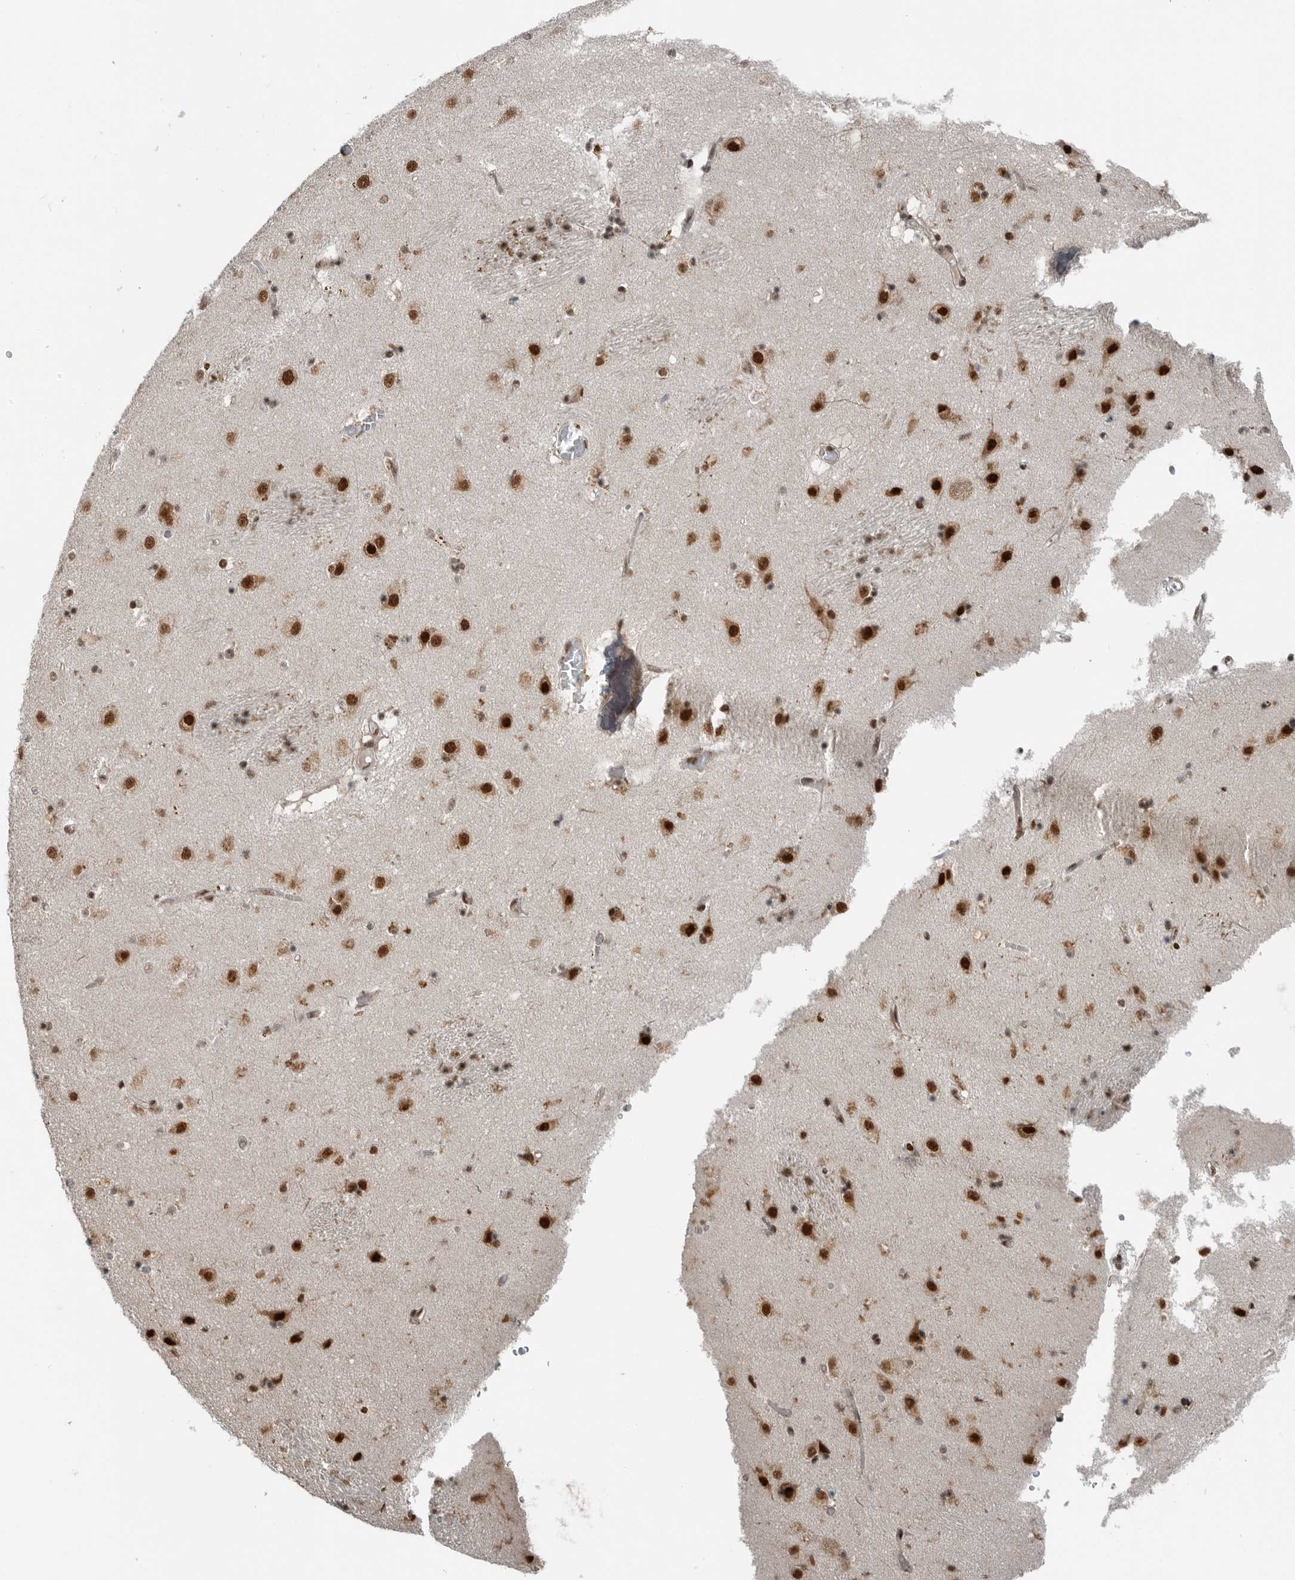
{"staining": {"intensity": "moderate", "quantity": ">75%", "location": "nuclear"}, "tissue": "caudate", "cell_type": "Glial cells", "image_type": "normal", "snomed": [{"axis": "morphology", "description": "Normal tissue, NOS"}, {"axis": "topography", "description": "Lateral ventricle wall"}], "caption": "The image displays a brown stain indicating the presence of a protein in the nuclear of glial cells in caudate.", "gene": "BLZF1", "patient": {"sex": "male", "age": 70}}